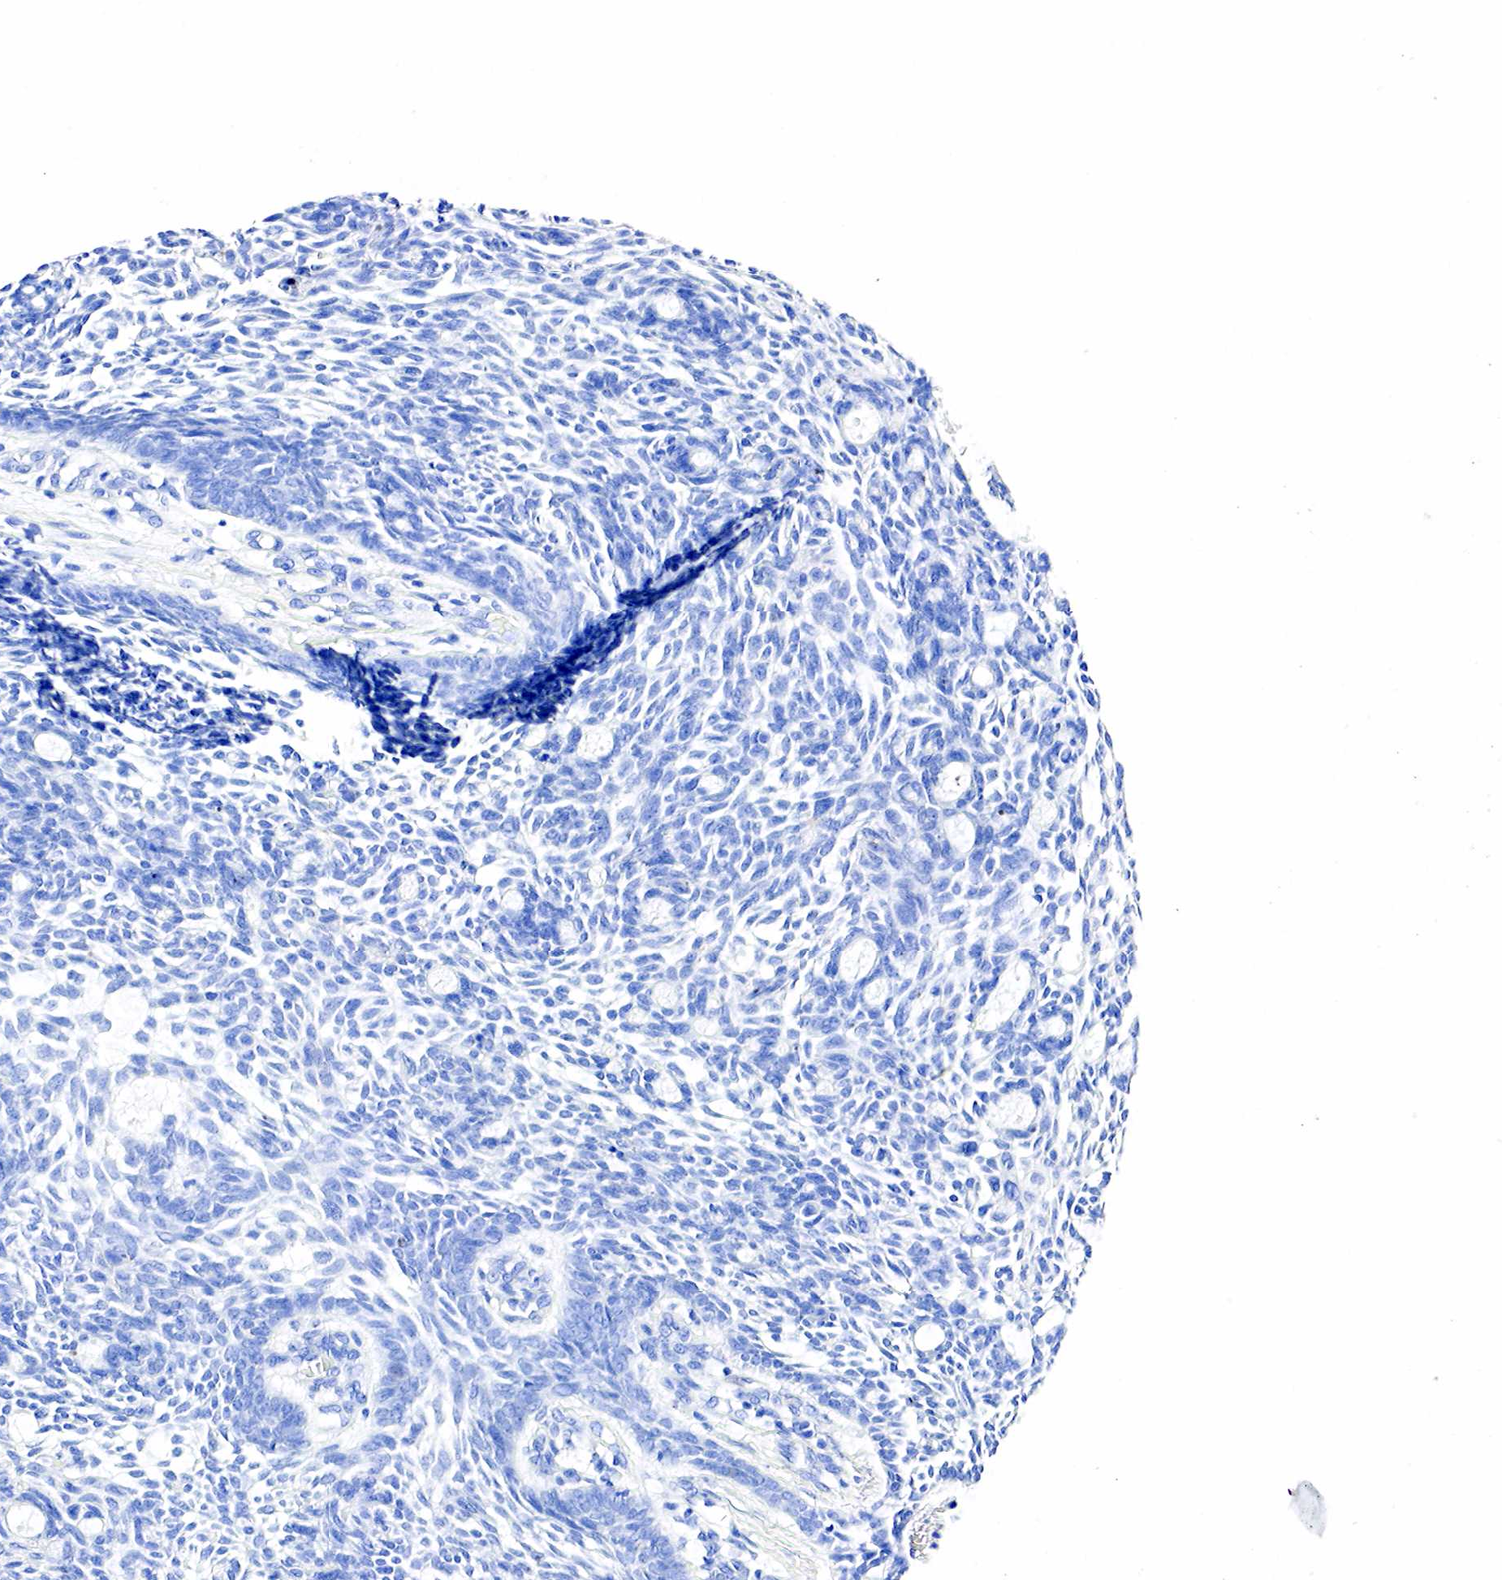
{"staining": {"intensity": "negative", "quantity": "none", "location": "none"}, "tissue": "skin cancer", "cell_type": "Tumor cells", "image_type": "cancer", "snomed": [{"axis": "morphology", "description": "Basal cell carcinoma"}, {"axis": "topography", "description": "Skin"}], "caption": "The histopathology image reveals no staining of tumor cells in skin cancer (basal cell carcinoma). (DAB (3,3'-diaminobenzidine) immunohistochemistry with hematoxylin counter stain).", "gene": "ACP3", "patient": {"sex": "male", "age": 58}}